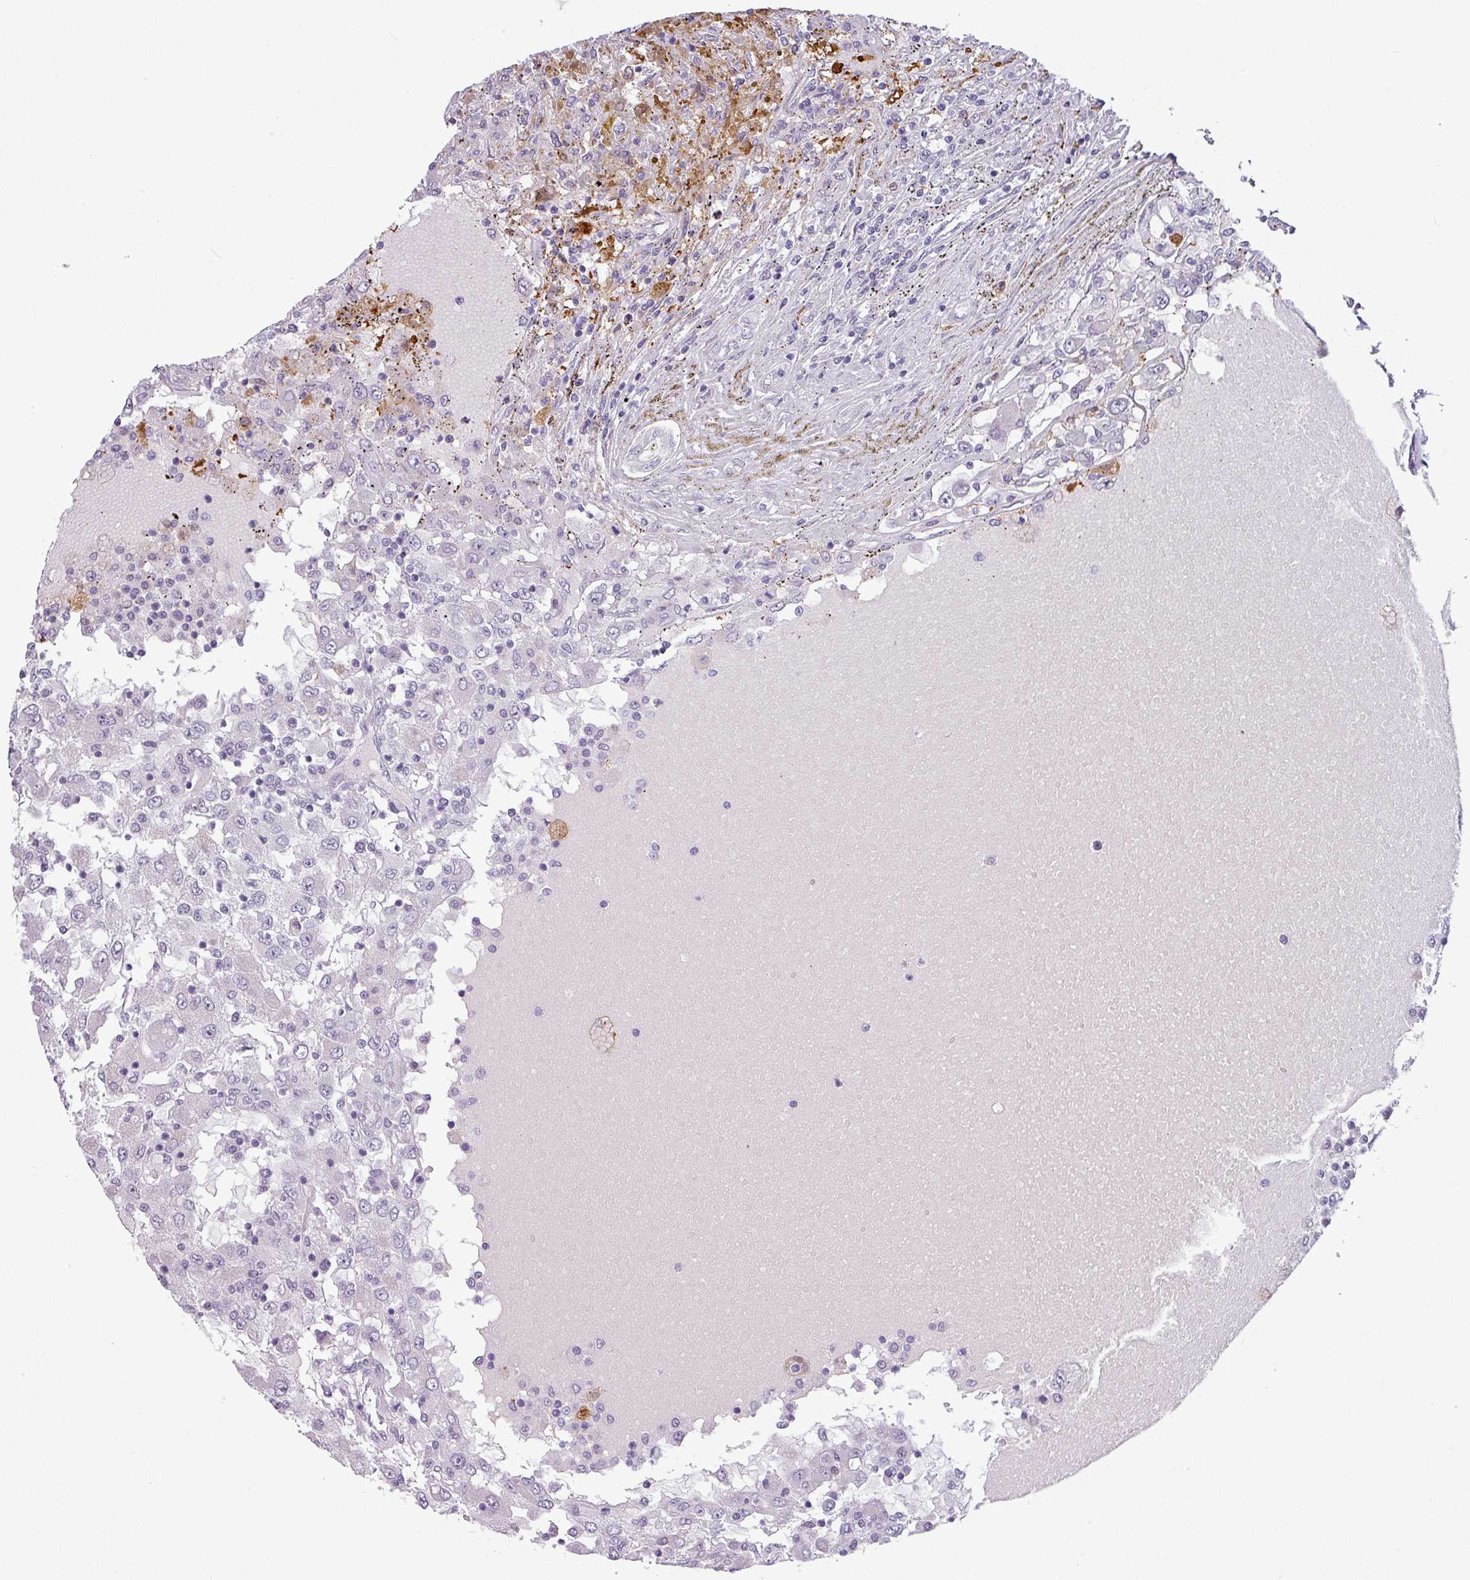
{"staining": {"intensity": "negative", "quantity": "none", "location": "none"}, "tissue": "renal cancer", "cell_type": "Tumor cells", "image_type": "cancer", "snomed": [{"axis": "morphology", "description": "Adenocarcinoma, NOS"}, {"axis": "topography", "description": "Kidney"}], "caption": "A histopathology image of human renal cancer (adenocarcinoma) is negative for staining in tumor cells. Brightfield microscopy of immunohistochemistry stained with DAB (brown) and hematoxylin (blue), captured at high magnification.", "gene": "SLC26A9", "patient": {"sex": "female", "age": 67}}